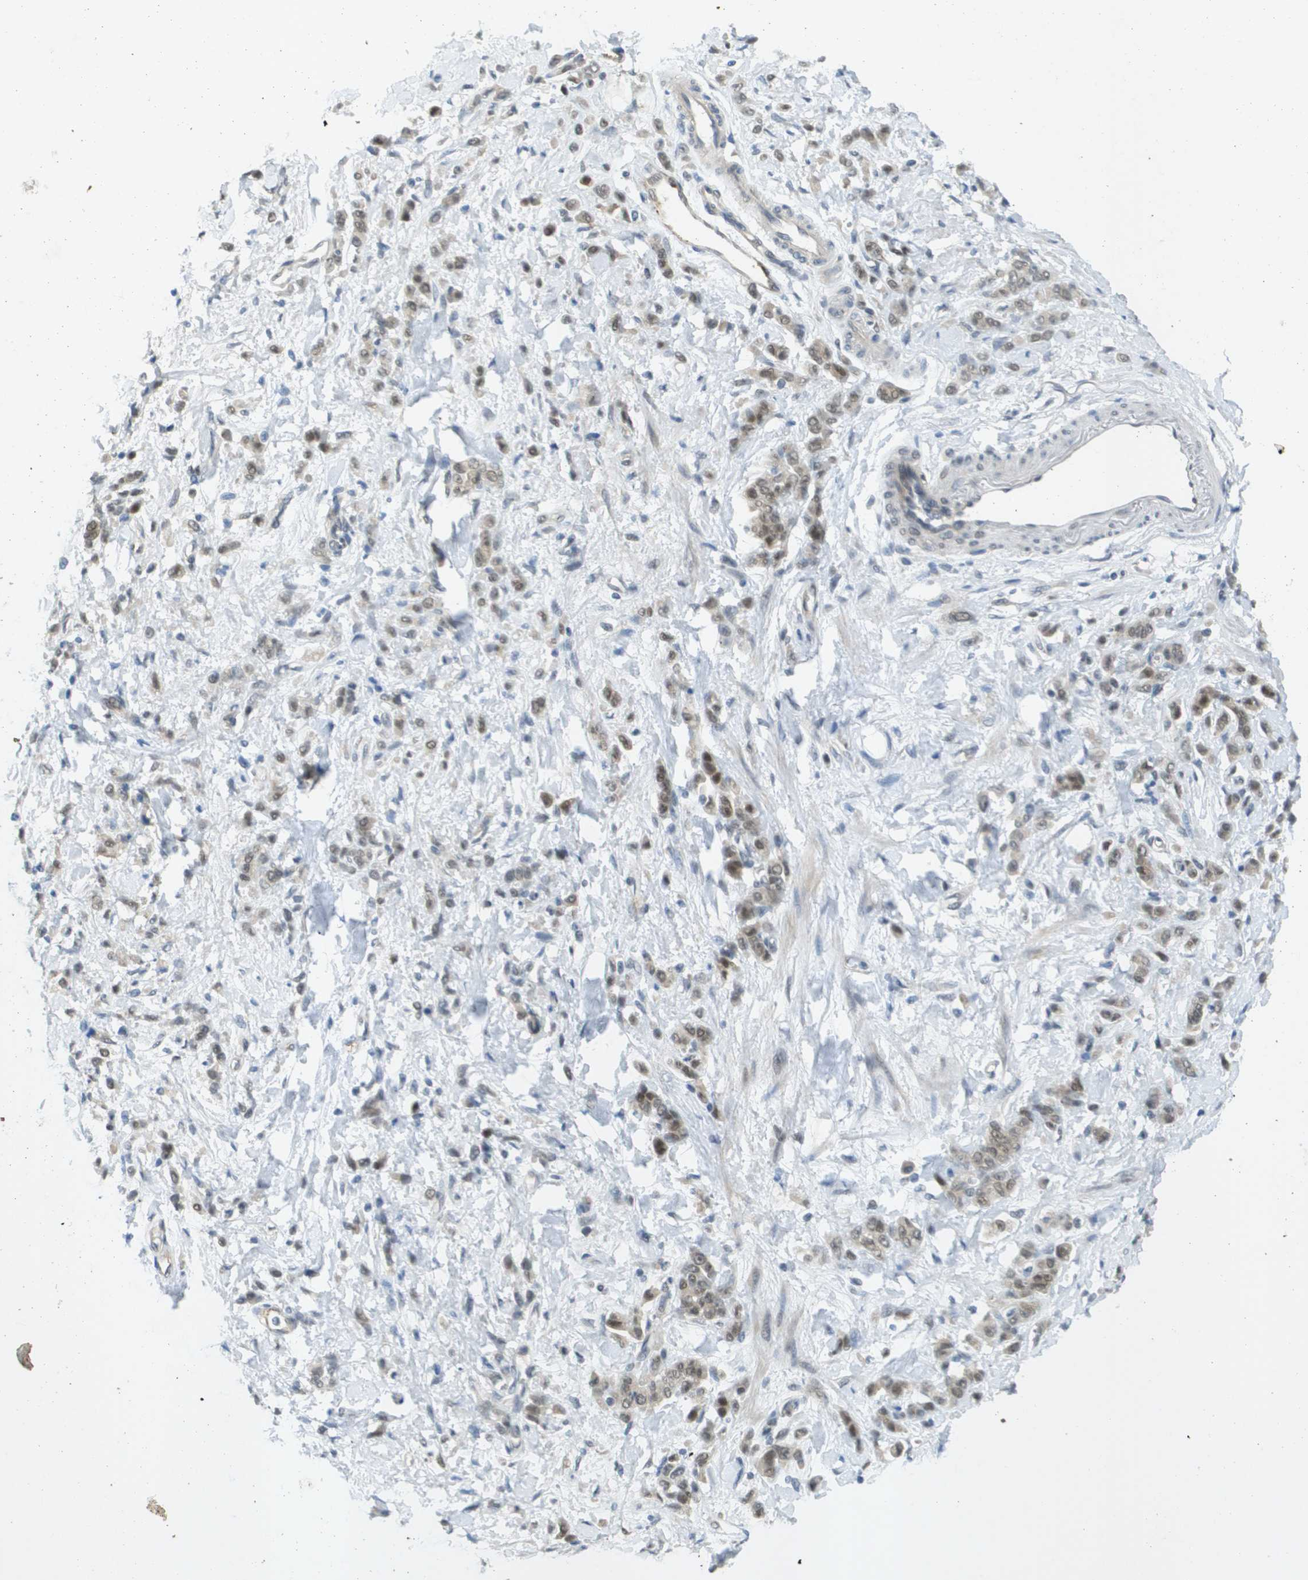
{"staining": {"intensity": "moderate", "quantity": "25%-75%", "location": "nuclear"}, "tissue": "stomach cancer", "cell_type": "Tumor cells", "image_type": "cancer", "snomed": [{"axis": "morphology", "description": "Normal tissue, NOS"}, {"axis": "morphology", "description": "Adenocarcinoma, NOS"}, {"axis": "topography", "description": "Stomach"}], "caption": "Protein expression analysis of human stomach cancer (adenocarcinoma) reveals moderate nuclear expression in about 25%-75% of tumor cells. The staining was performed using DAB (3,3'-diaminobenzidine), with brown indicating positive protein expression. Nuclei are stained blue with hematoxylin.", "gene": "ARID1B", "patient": {"sex": "male", "age": 82}}